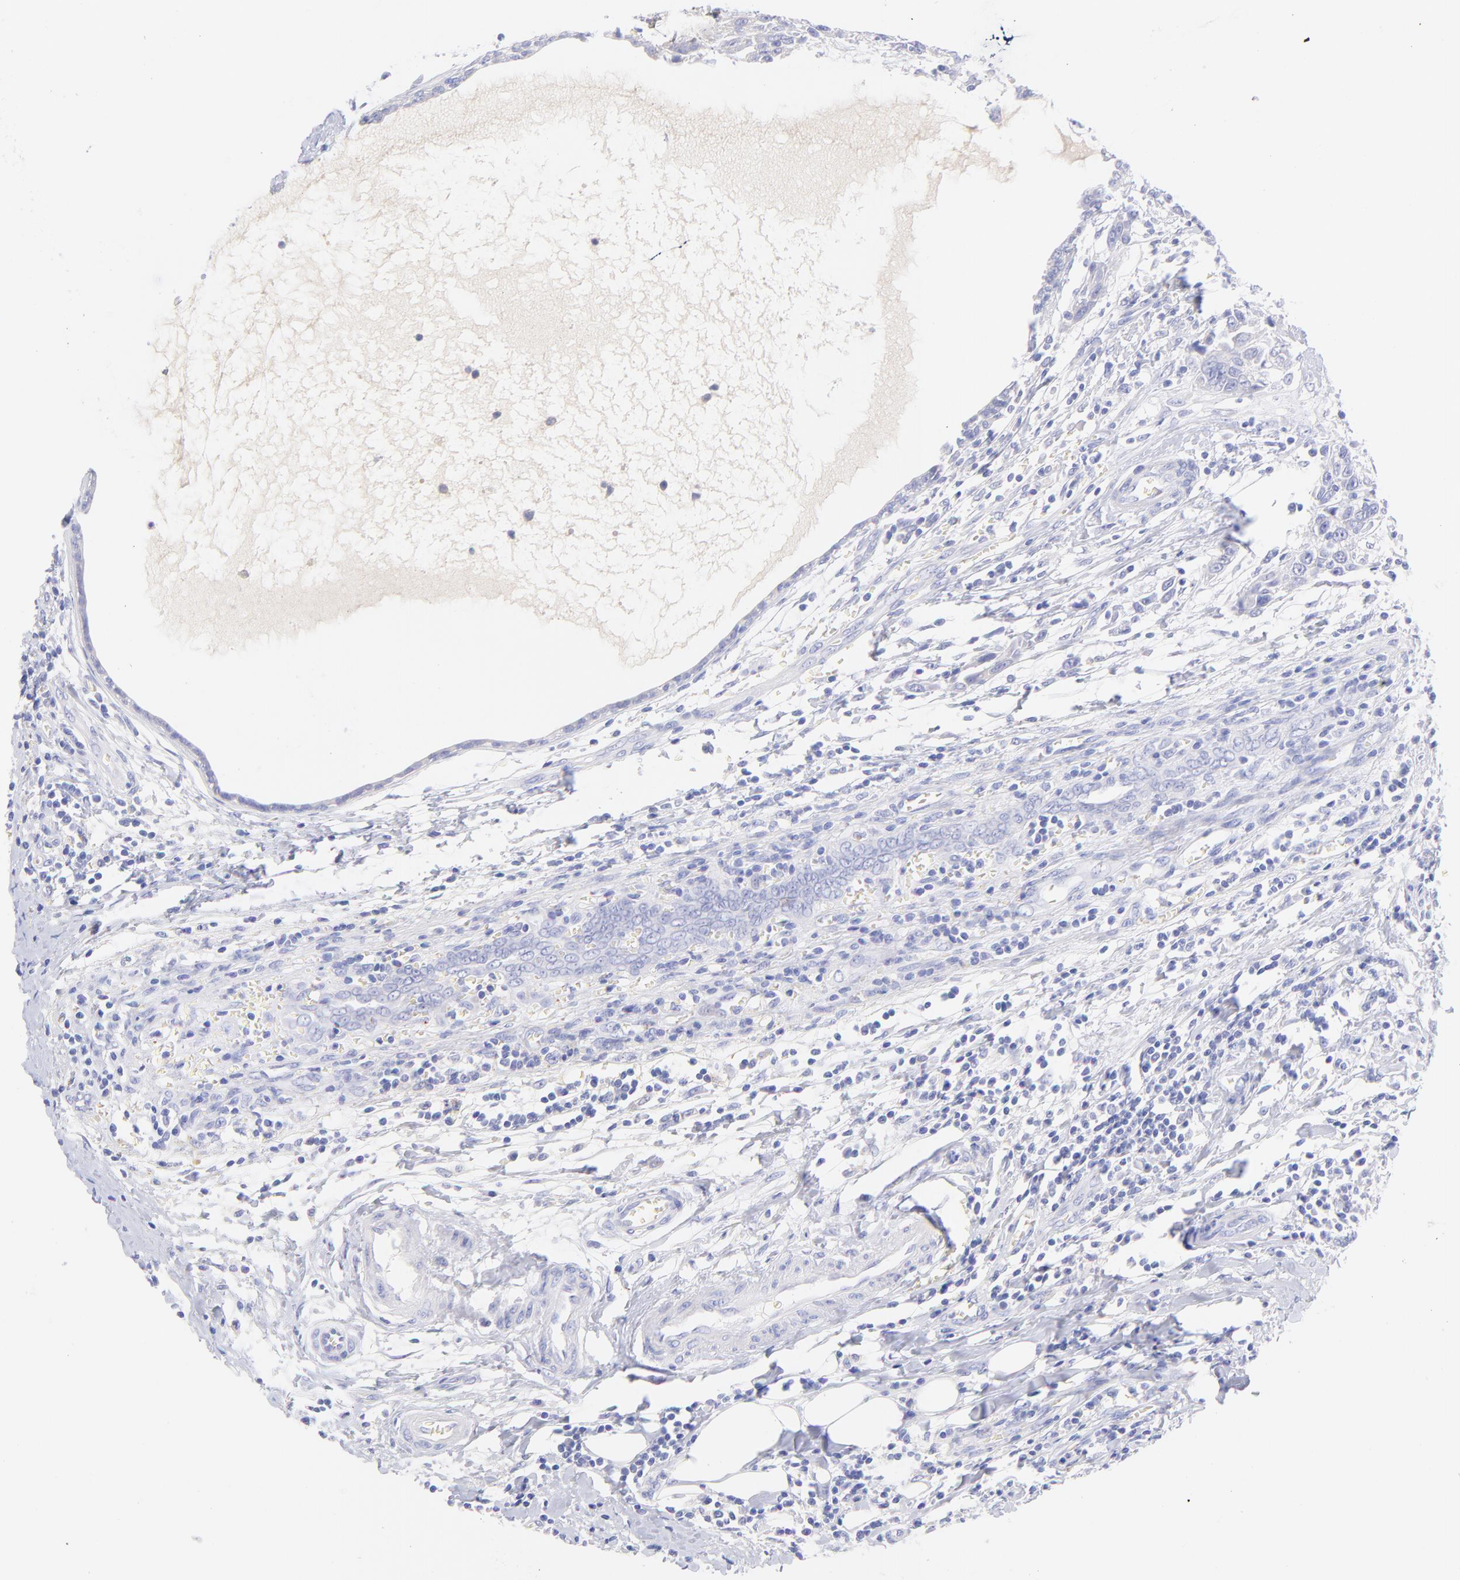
{"staining": {"intensity": "negative", "quantity": "none", "location": "none"}, "tissue": "breast cancer", "cell_type": "Tumor cells", "image_type": "cancer", "snomed": [{"axis": "morphology", "description": "Duct carcinoma"}, {"axis": "topography", "description": "Breast"}], "caption": "Protein analysis of breast cancer reveals no significant staining in tumor cells.", "gene": "FRMPD3", "patient": {"sex": "female", "age": 50}}